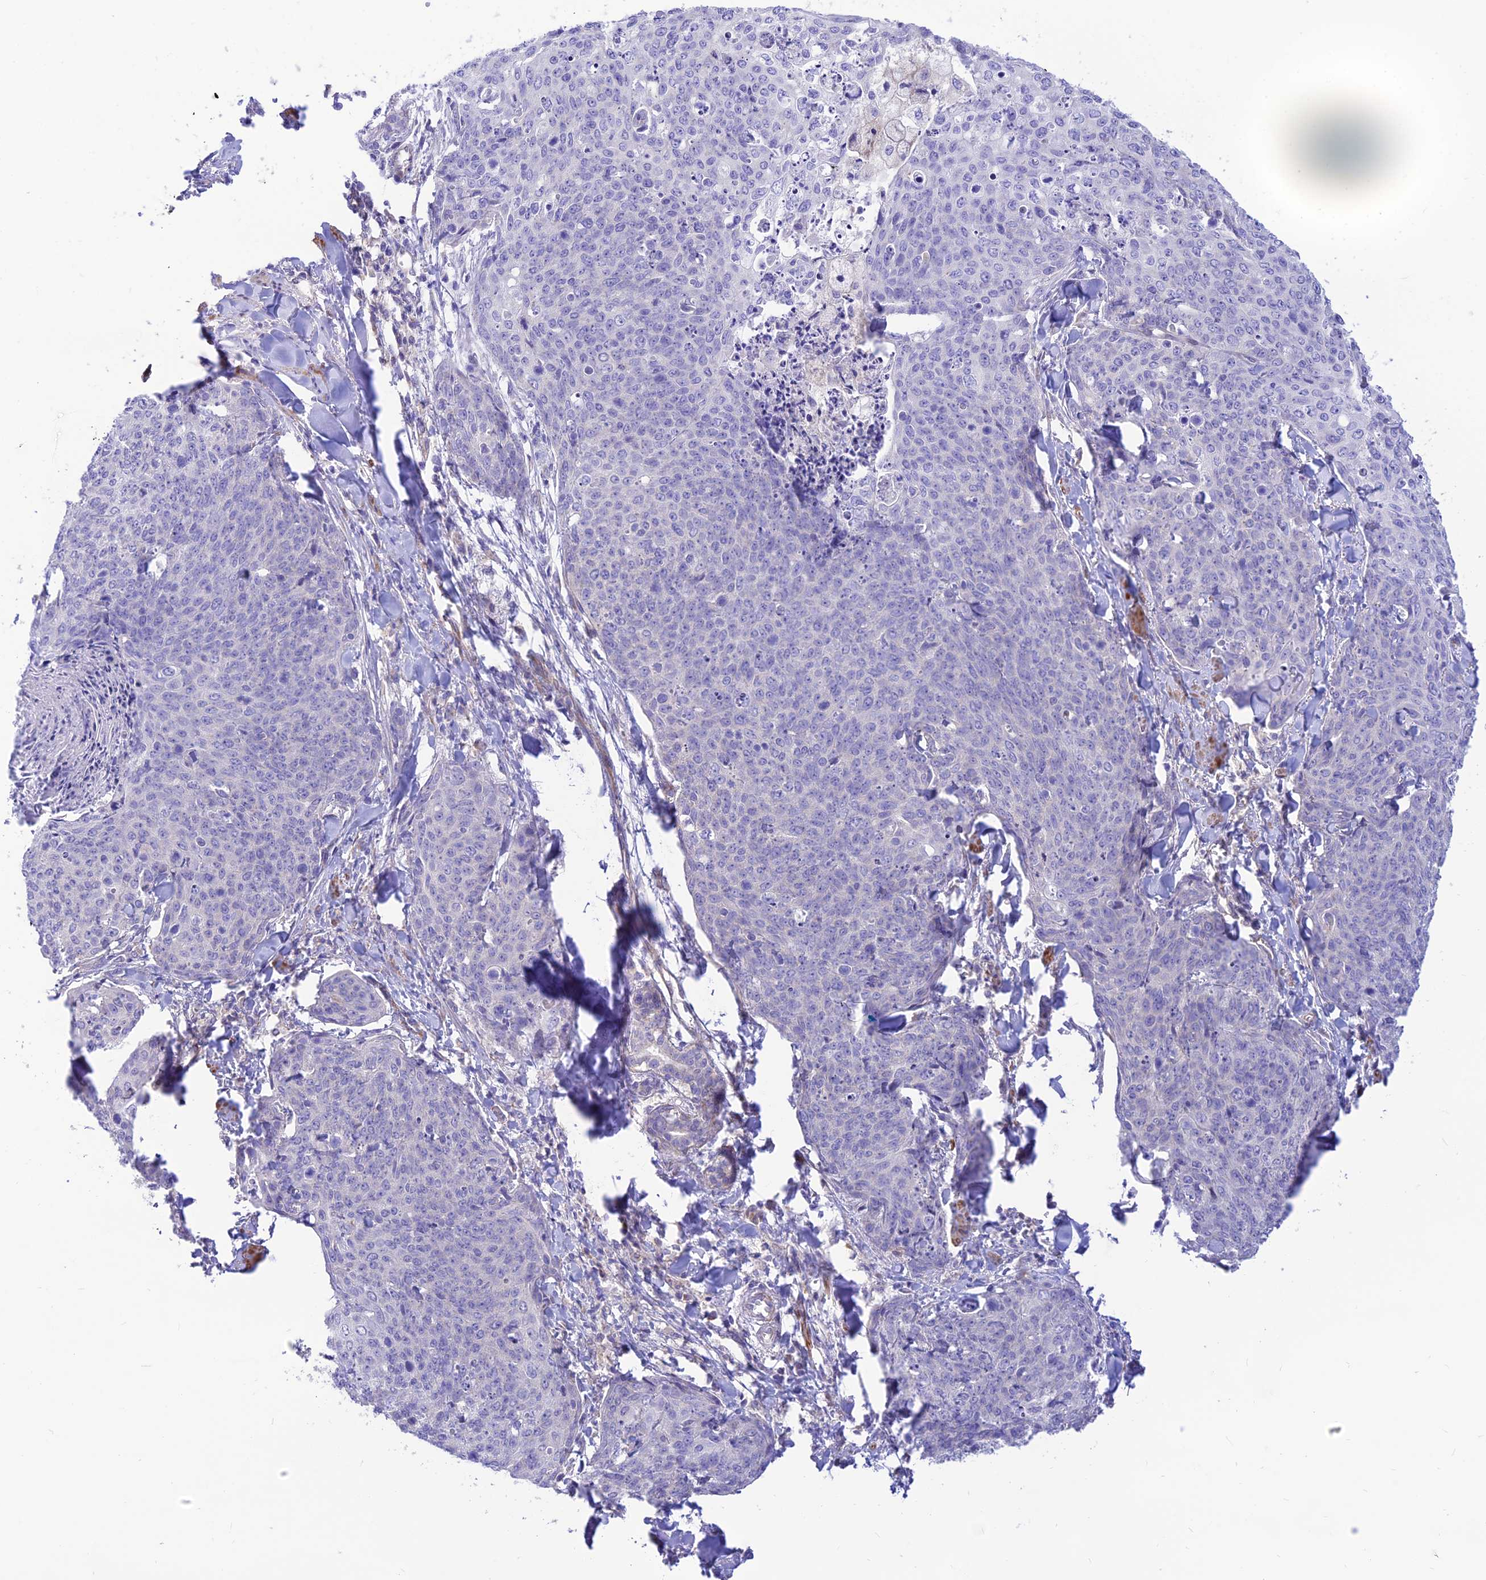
{"staining": {"intensity": "negative", "quantity": "none", "location": "none"}, "tissue": "skin cancer", "cell_type": "Tumor cells", "image_type": "cancer", "snomed": [{"axis": "morphology", "description": "Squamous cell carcinoma, NOS"}, {"axis": "topography", "description": "Skin"}, {"axis": "topography", "description": "Vulva"}], "caption": "Immunohistochemistry photomicrograph of squamous cell carcinoma (skin) stained for a protein (brown), which demonstrates no staining in tumor cells.", "gene": "FAM186B", "patient": {"sex": "female", "age": 85}}